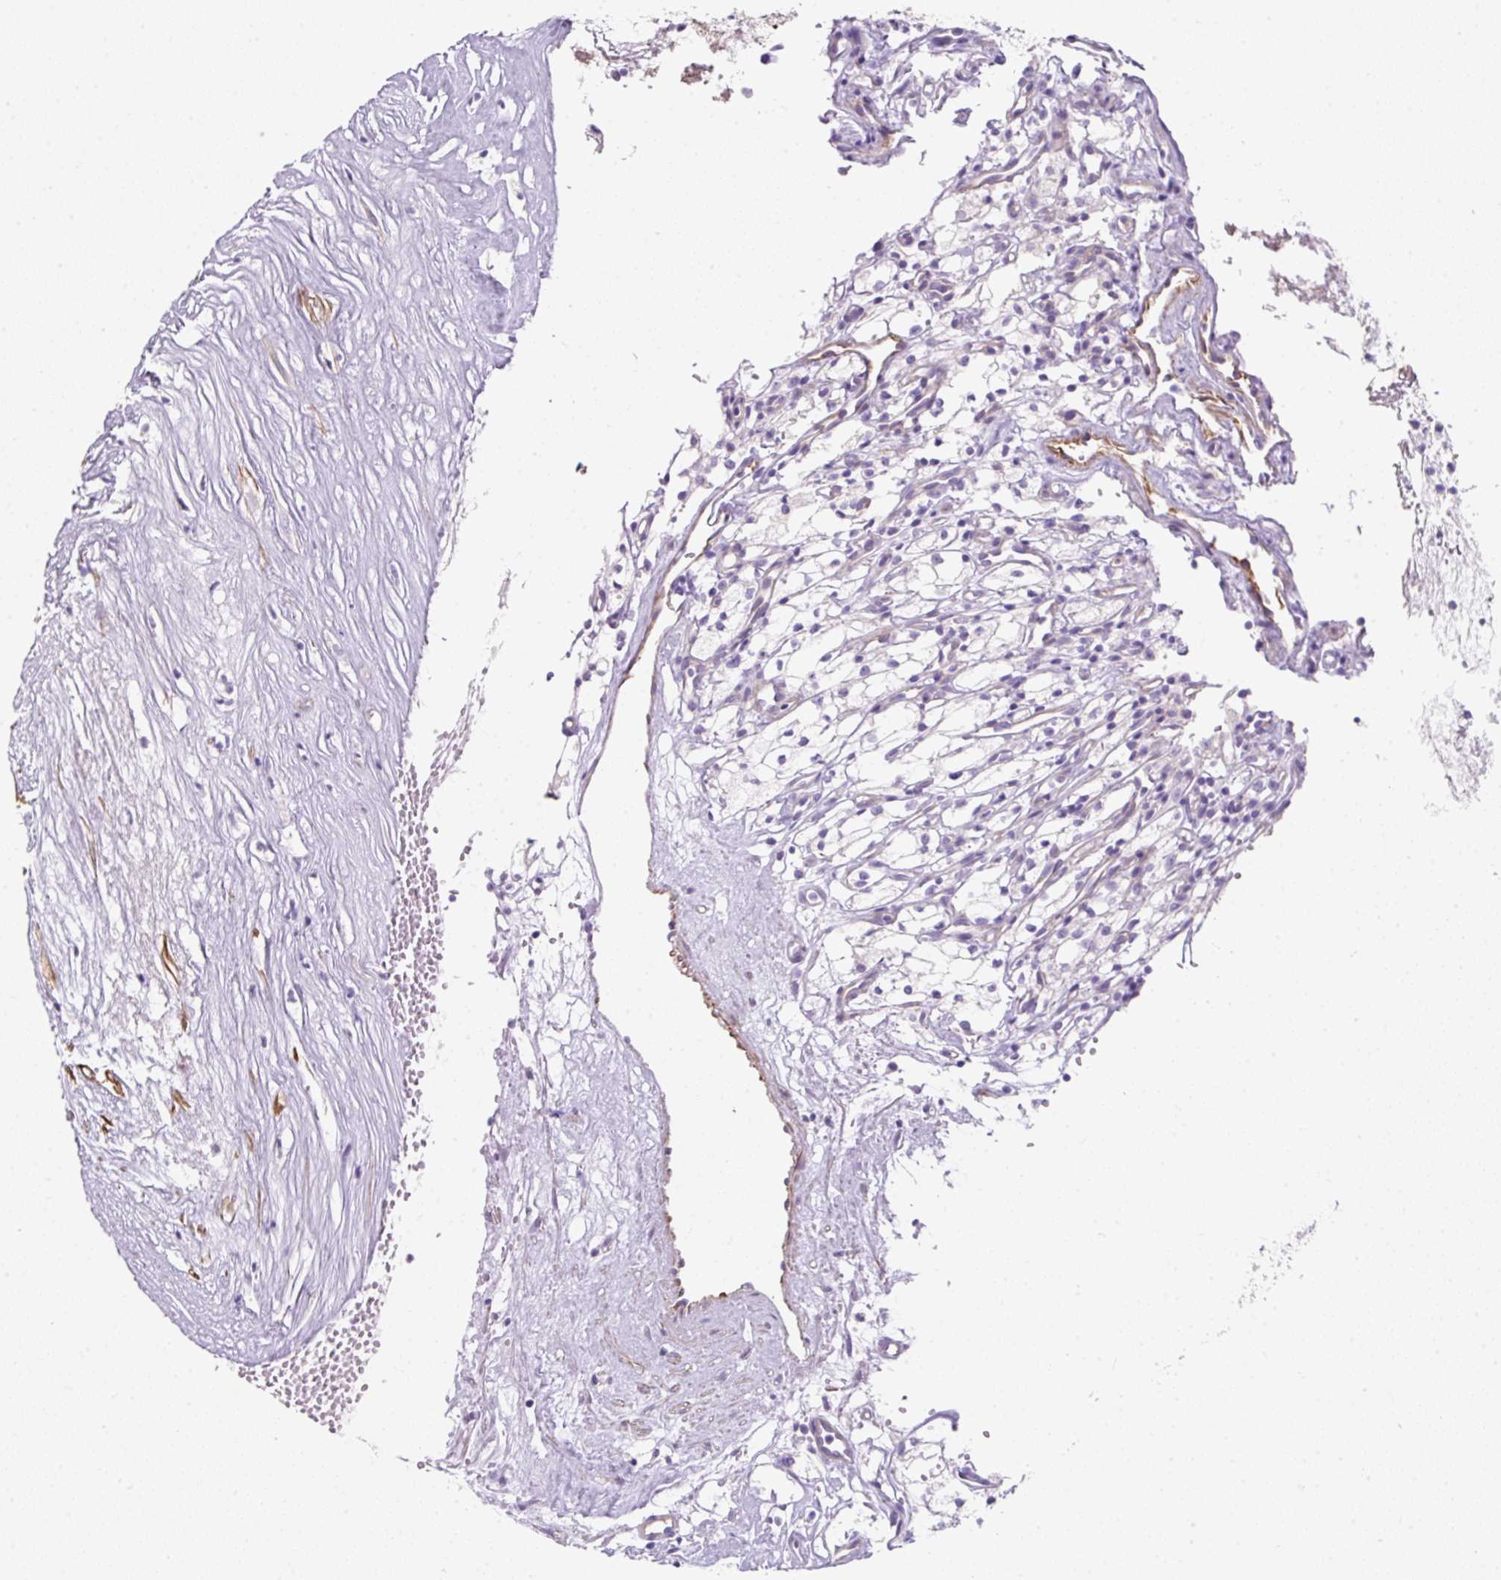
{"staining": {"intensity": "negative", "quantity": "none", "location": "none"}, "tissue": "renal cancer", "cell_type": "Tumor cells", "image_type": "cancer", "snomed": [{"axis": "morphology", "description": "Adenocarcinoma, NOS"}, {"axis": "topography", "description": "Kidney"}], "caption": "IHC photomicrograph of renal cancer (adenocarcinoma) stained for a protein (brown), which shows no positivity in tumor cells. Nuclei are stained in blue.", "gene": "ERAP2", "patient": {"sex": "male", "age": 59}}